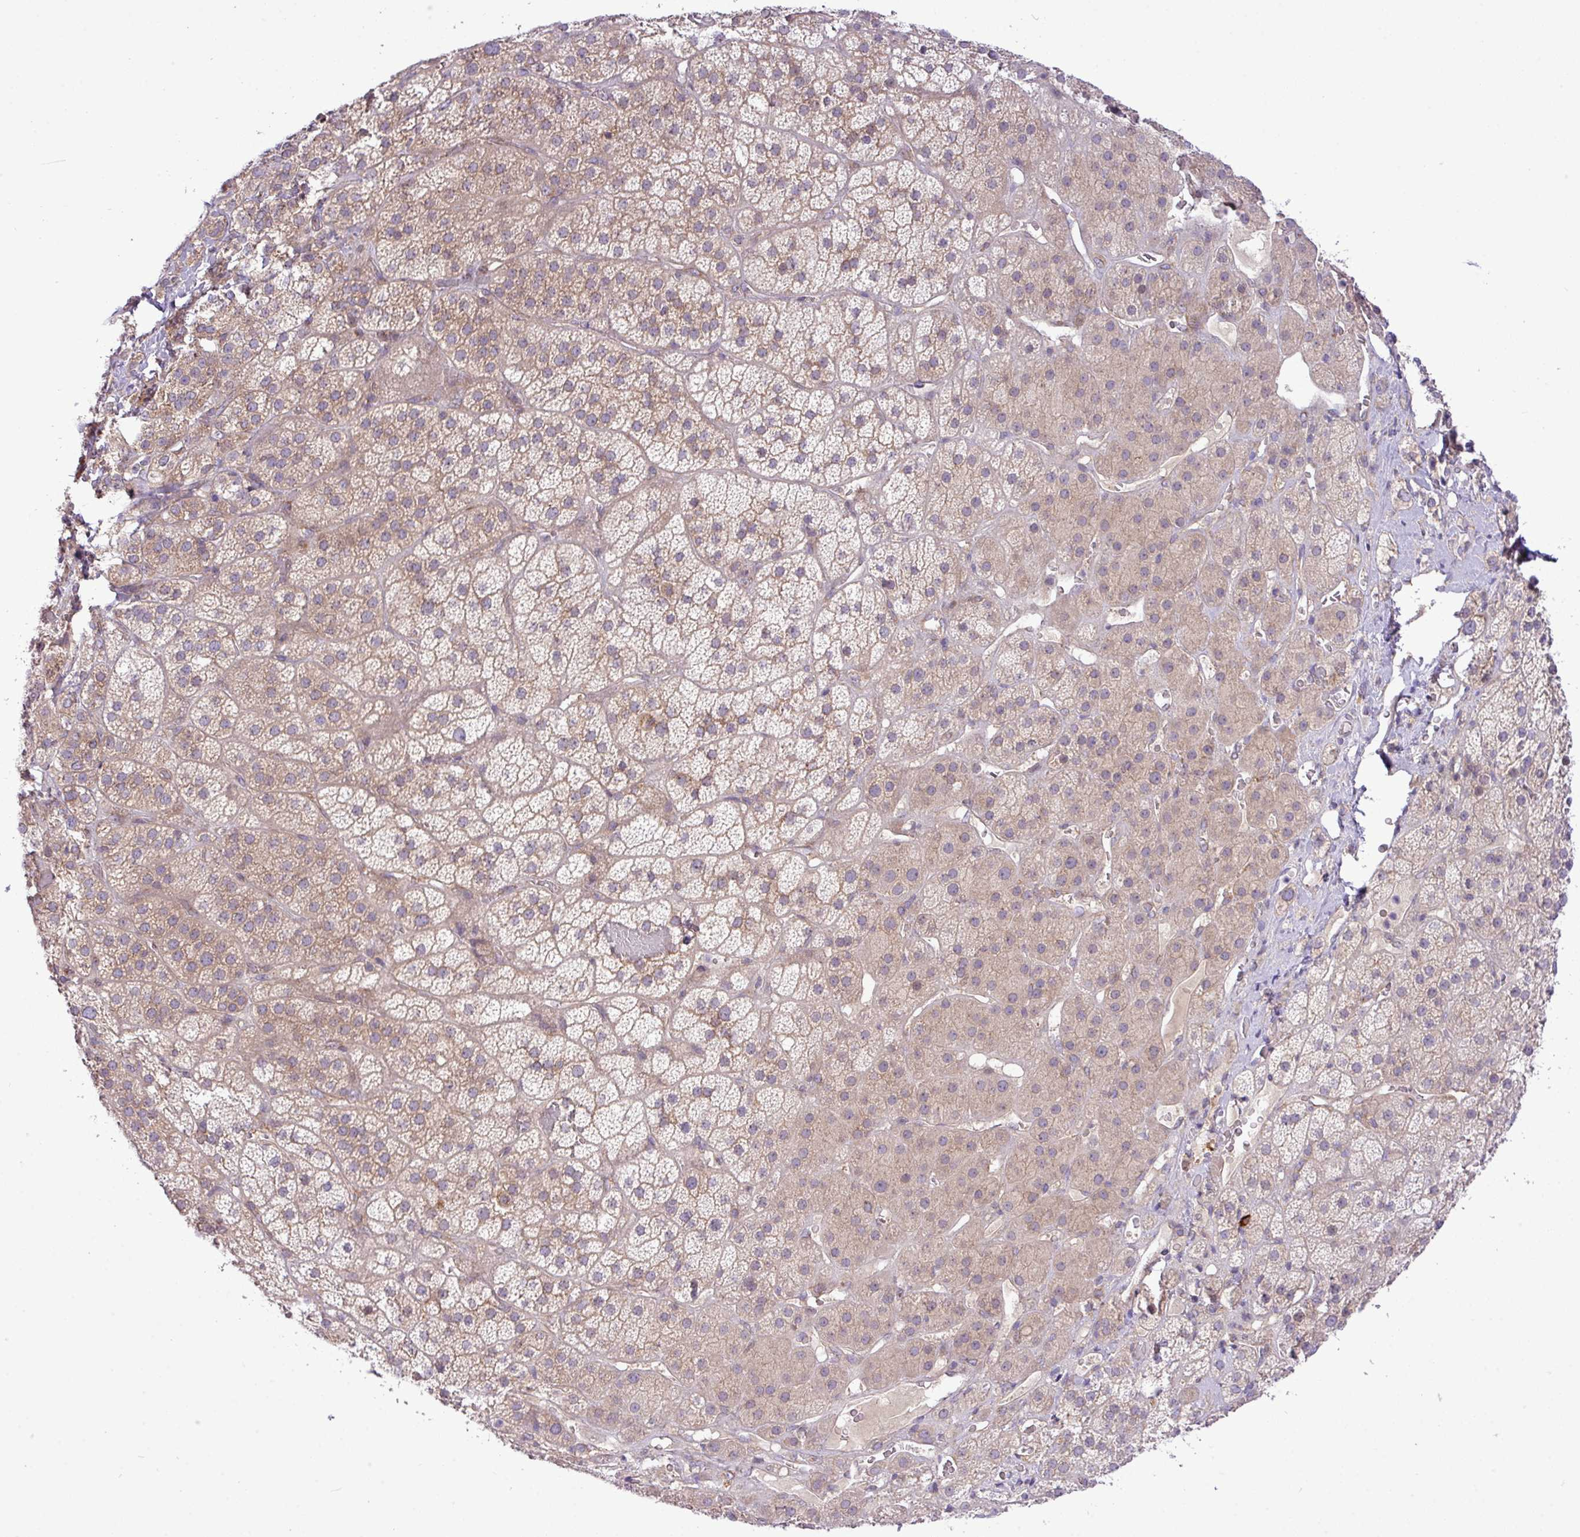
{"staining": {"intensity": "weak", "quantity": ">75%", "location": "cytoplasmic/membranous"}, "tissue": "adrenal gland", "cell_type": "Glandular cells", "image_type": "normal", "snomed": [{"axis": "morphology", "description": "Normal tissue, NOS"}, {"axis": "topography", "description": "Adrenal gland"}], "caption": "Immunohistochemistry (IHC) (DAB (3,3'-diaminobenzidine)) staining of benign adrenal gland shows weak cytoplasmic/membranous protein positivity in approximately >75% of glandular cells. (IHC, brightfield microscopy, high magnification).", "gene": "FAM222B", "patient": {"sex": "male", "age": 57}}